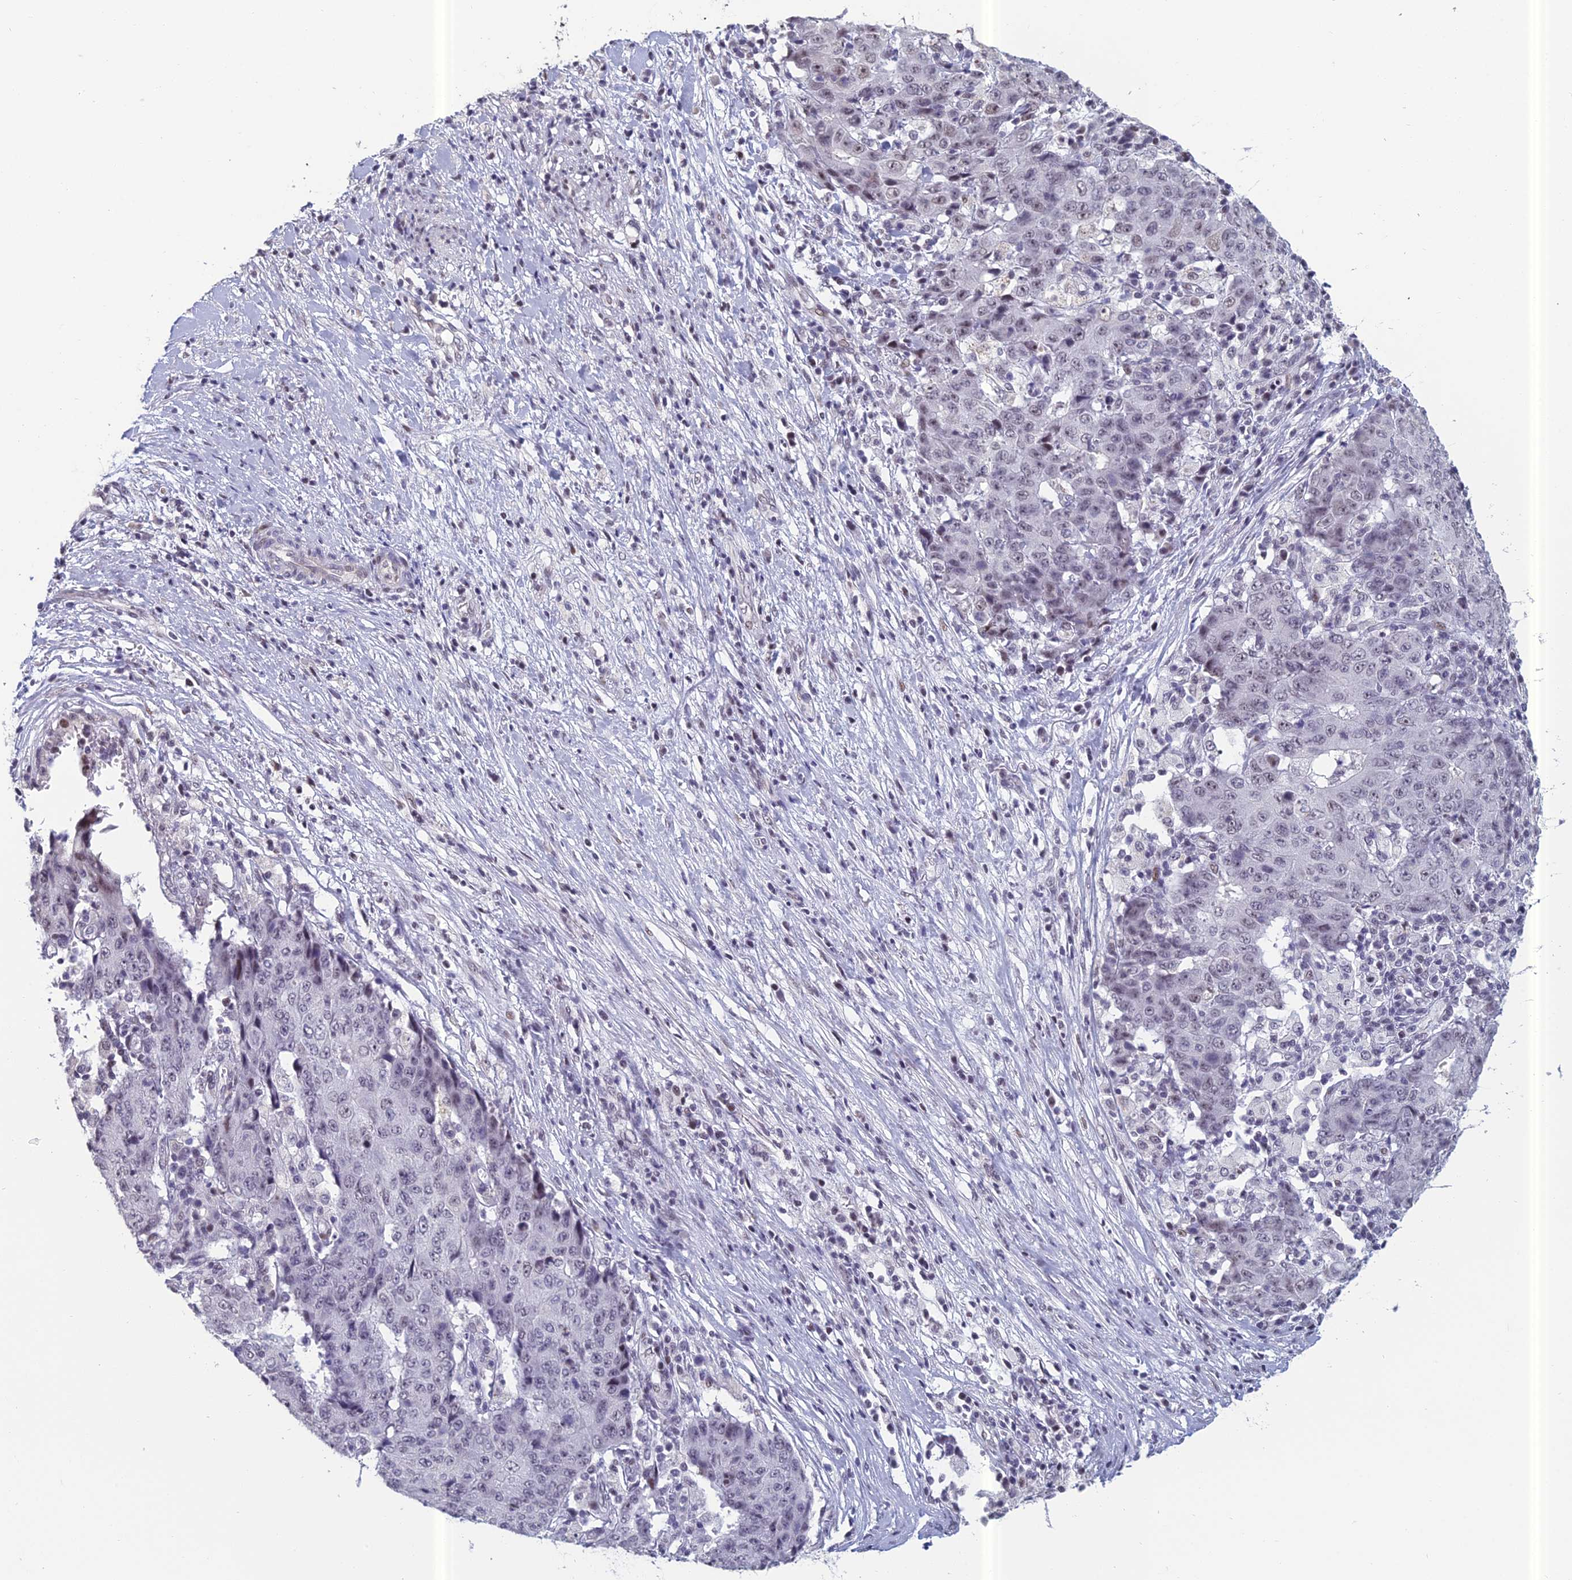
{"staining": {"intensity": "negative", "quantity": "none", "location": "none"}, "tissue": "ovarian cancer", "cell_type": "Tumor cells", "image_type": "cancer", "snomed": [{"axis": "morphology", "description": "Carcinoma, endometroid"}, {"axis": "topography", "description": "Ovary"}], "caption": "High power microscopy photomicrograph of an immunohistochemistry histopathology image of ovarian cancer (endometroid carcinoma), revealing no significant positivity in tumor cells. Nuclei are stained in blue.", "gene": "RGS17", "patient": {"sex": "female", "age": 42}}